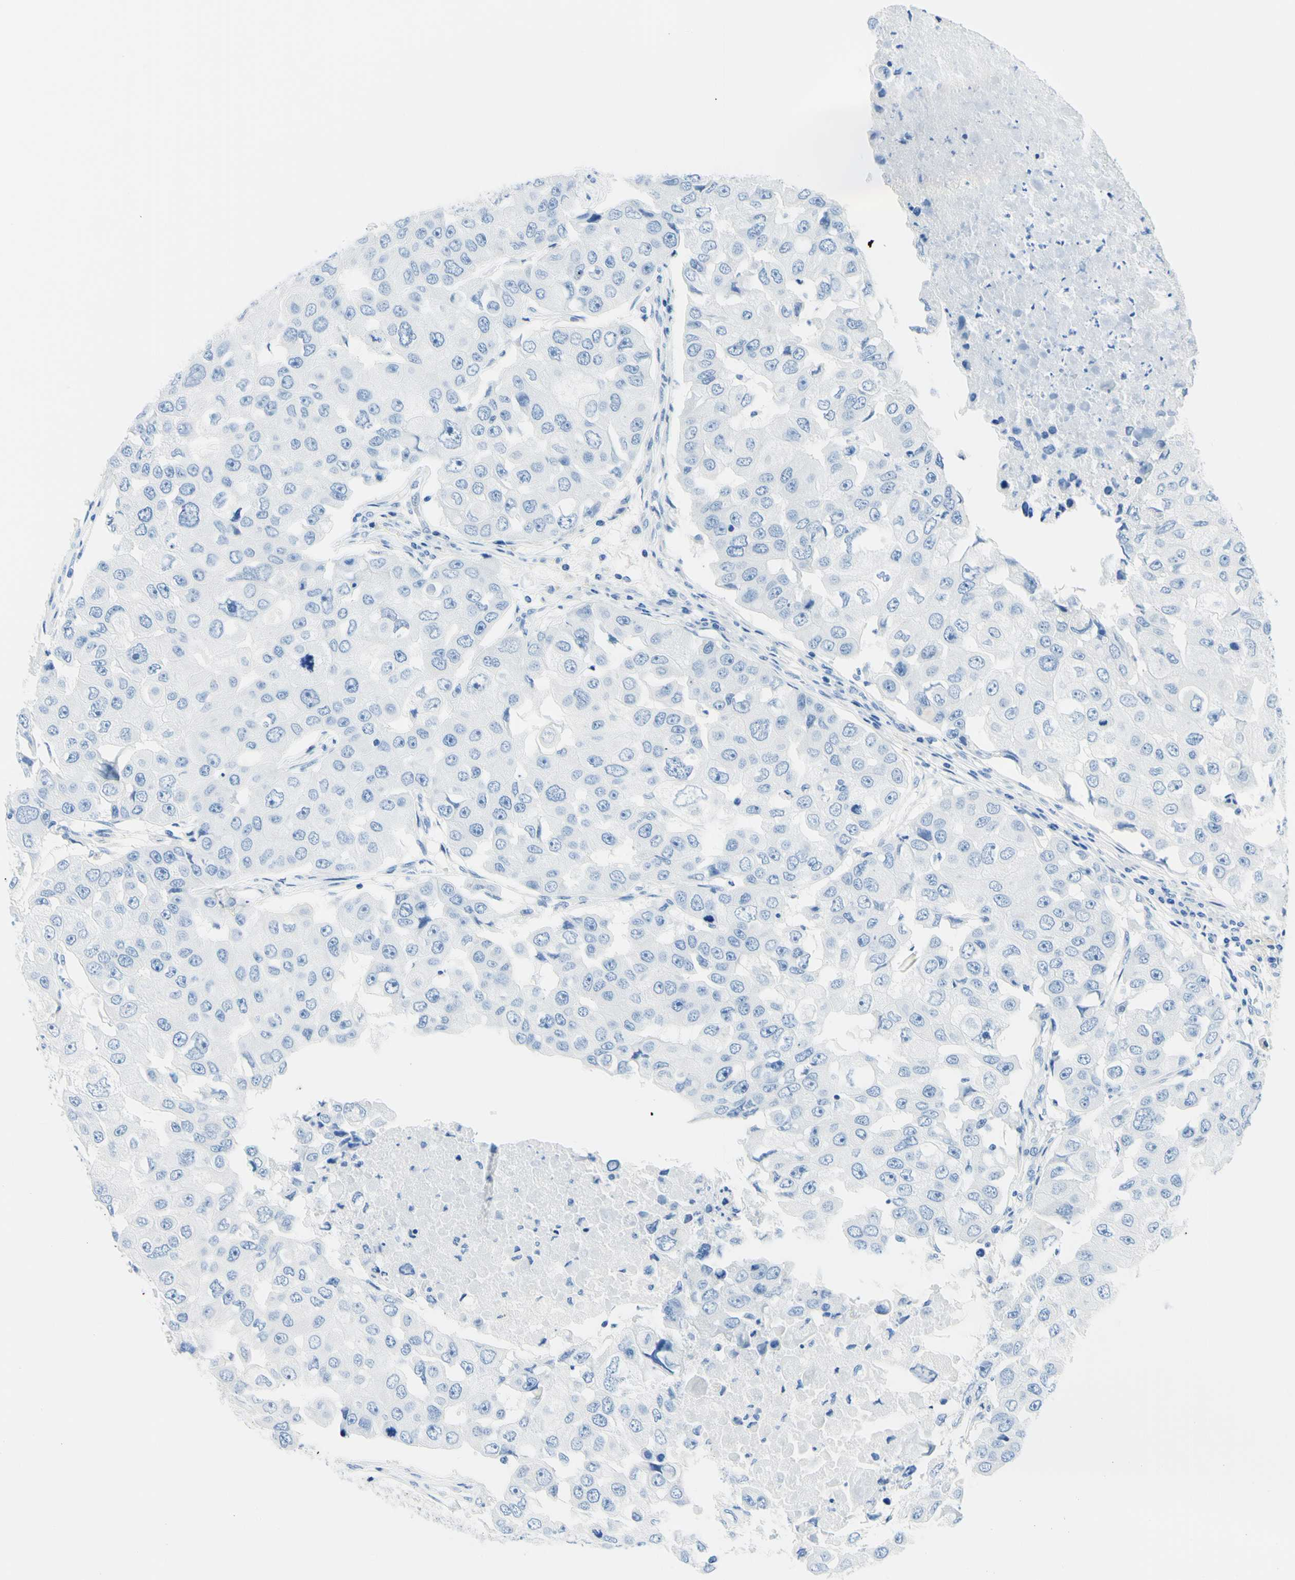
{"staining": {"intensity": "negative", "quantity": "none", "location": "none"}, "tissue": "breast cancer", "cell_type": "Tumor cells", "image_type": "cancer", "snomed": [{"axis": "morphology", "description": "Duct carcinoma"}, {"axis": "topography", "description": "Breast"}], "caption": "Breast cancer (intraductal carcinoma) was stained to show a protein in brown. There is no significant expression in tumor cells. (DAB (3,3'-diaminobenzidine) immunohistochemistry (IHC), high magnification).", "gene": "MYH2", "patient": {"sex": "female", "age": 27}}